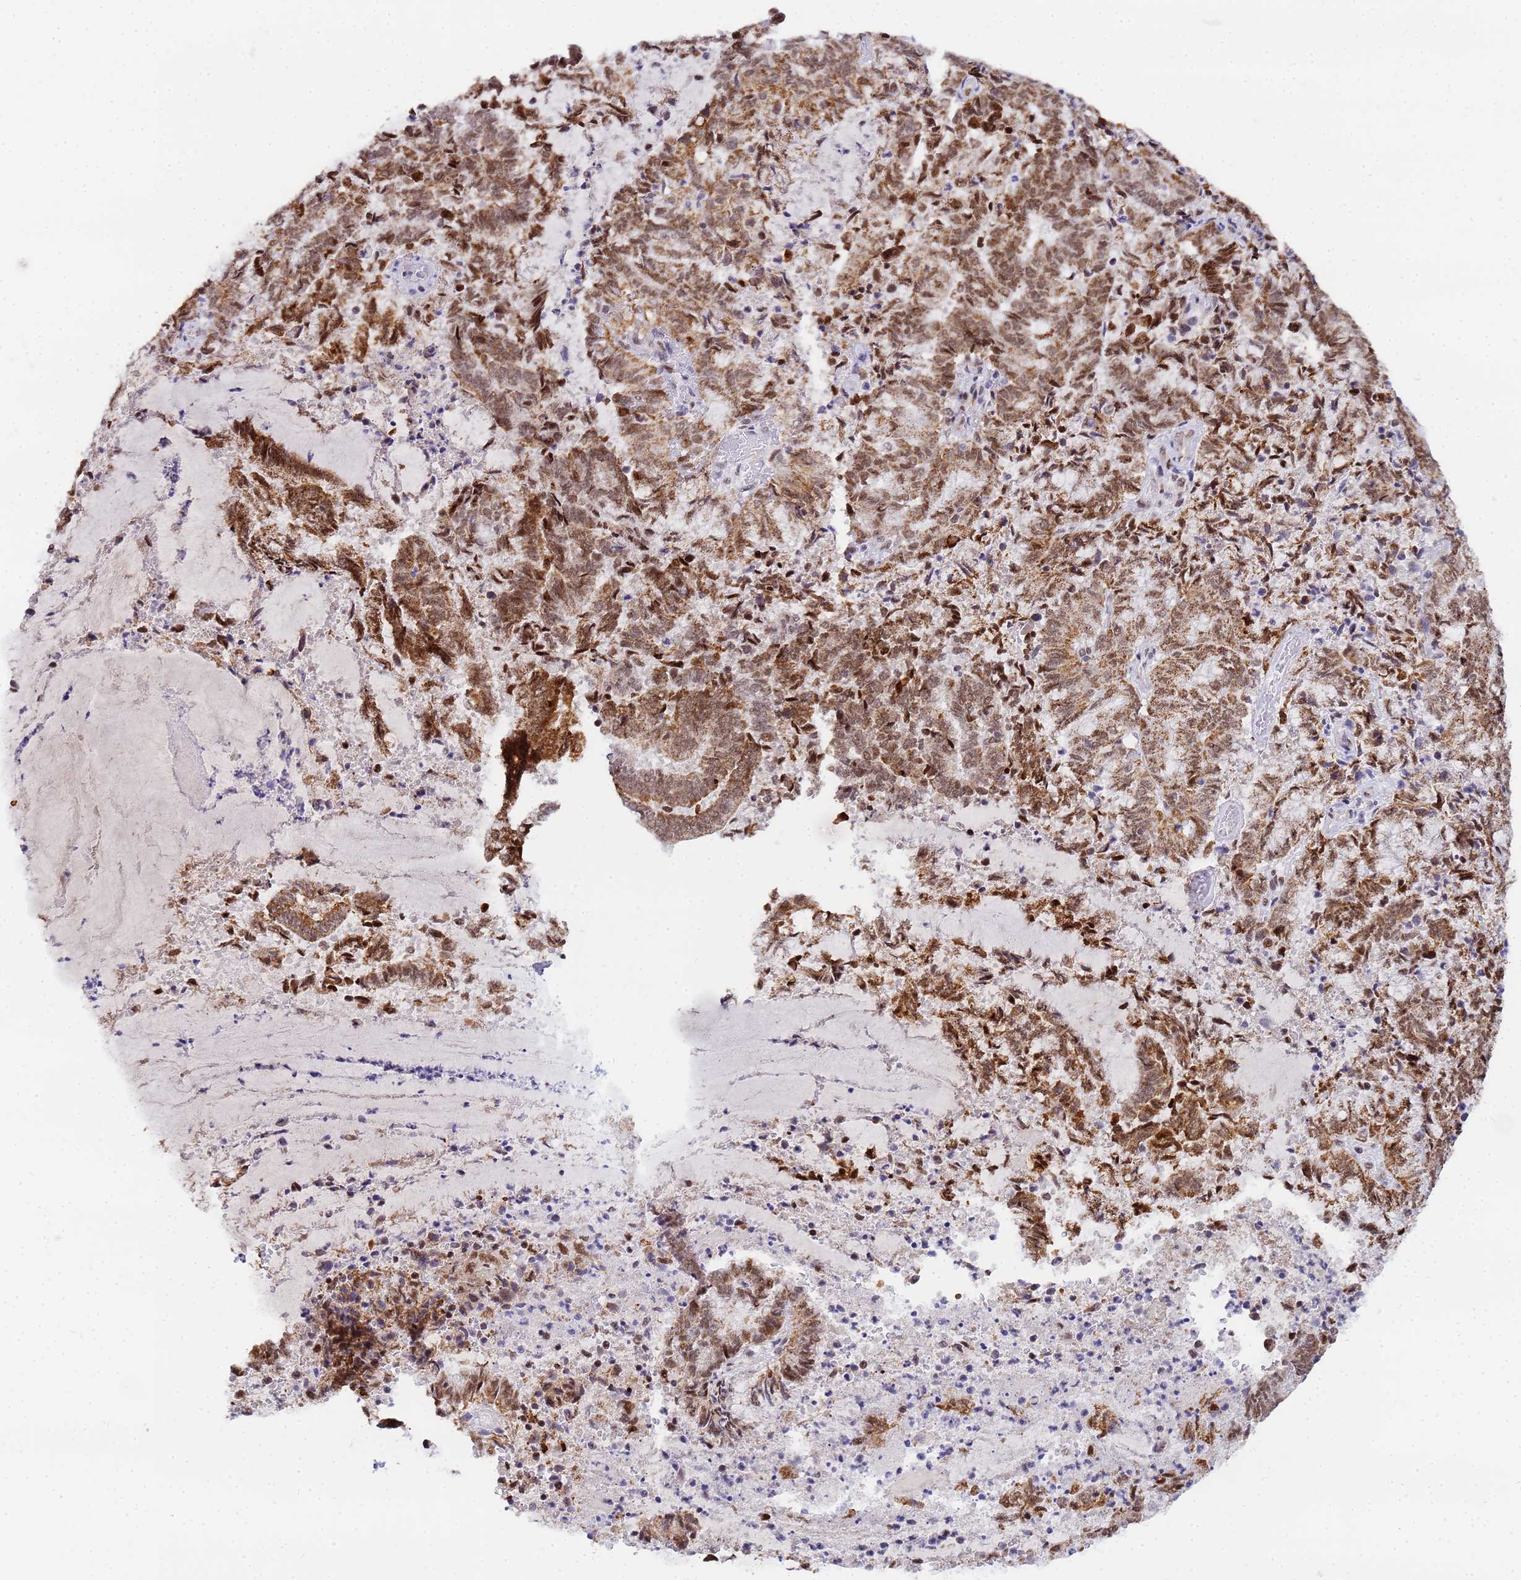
{"staining": {"intensity": "moderate", "quantity": ">75%", "location": "cytoplasmic/membranous,nuclear"}, "tissue": "endometrial cancer", "cell_type": "Tumor cells", "image_type": "cancer", "snomed": [{"axis": "morphology", "description": "Adenocarcinoma, NOS"}, {"axis": "topography", "description": "Endometrium"}], "caption": "Immunohistochemical staining of human endometrial adenocarcinoma demonstrates moderate cytoplasmic/membranous and nuclear protein expression in approximately >75% of tumor cells.", "gene": "CKMT1A", "patient": {"sex": "female", "age": 80}}